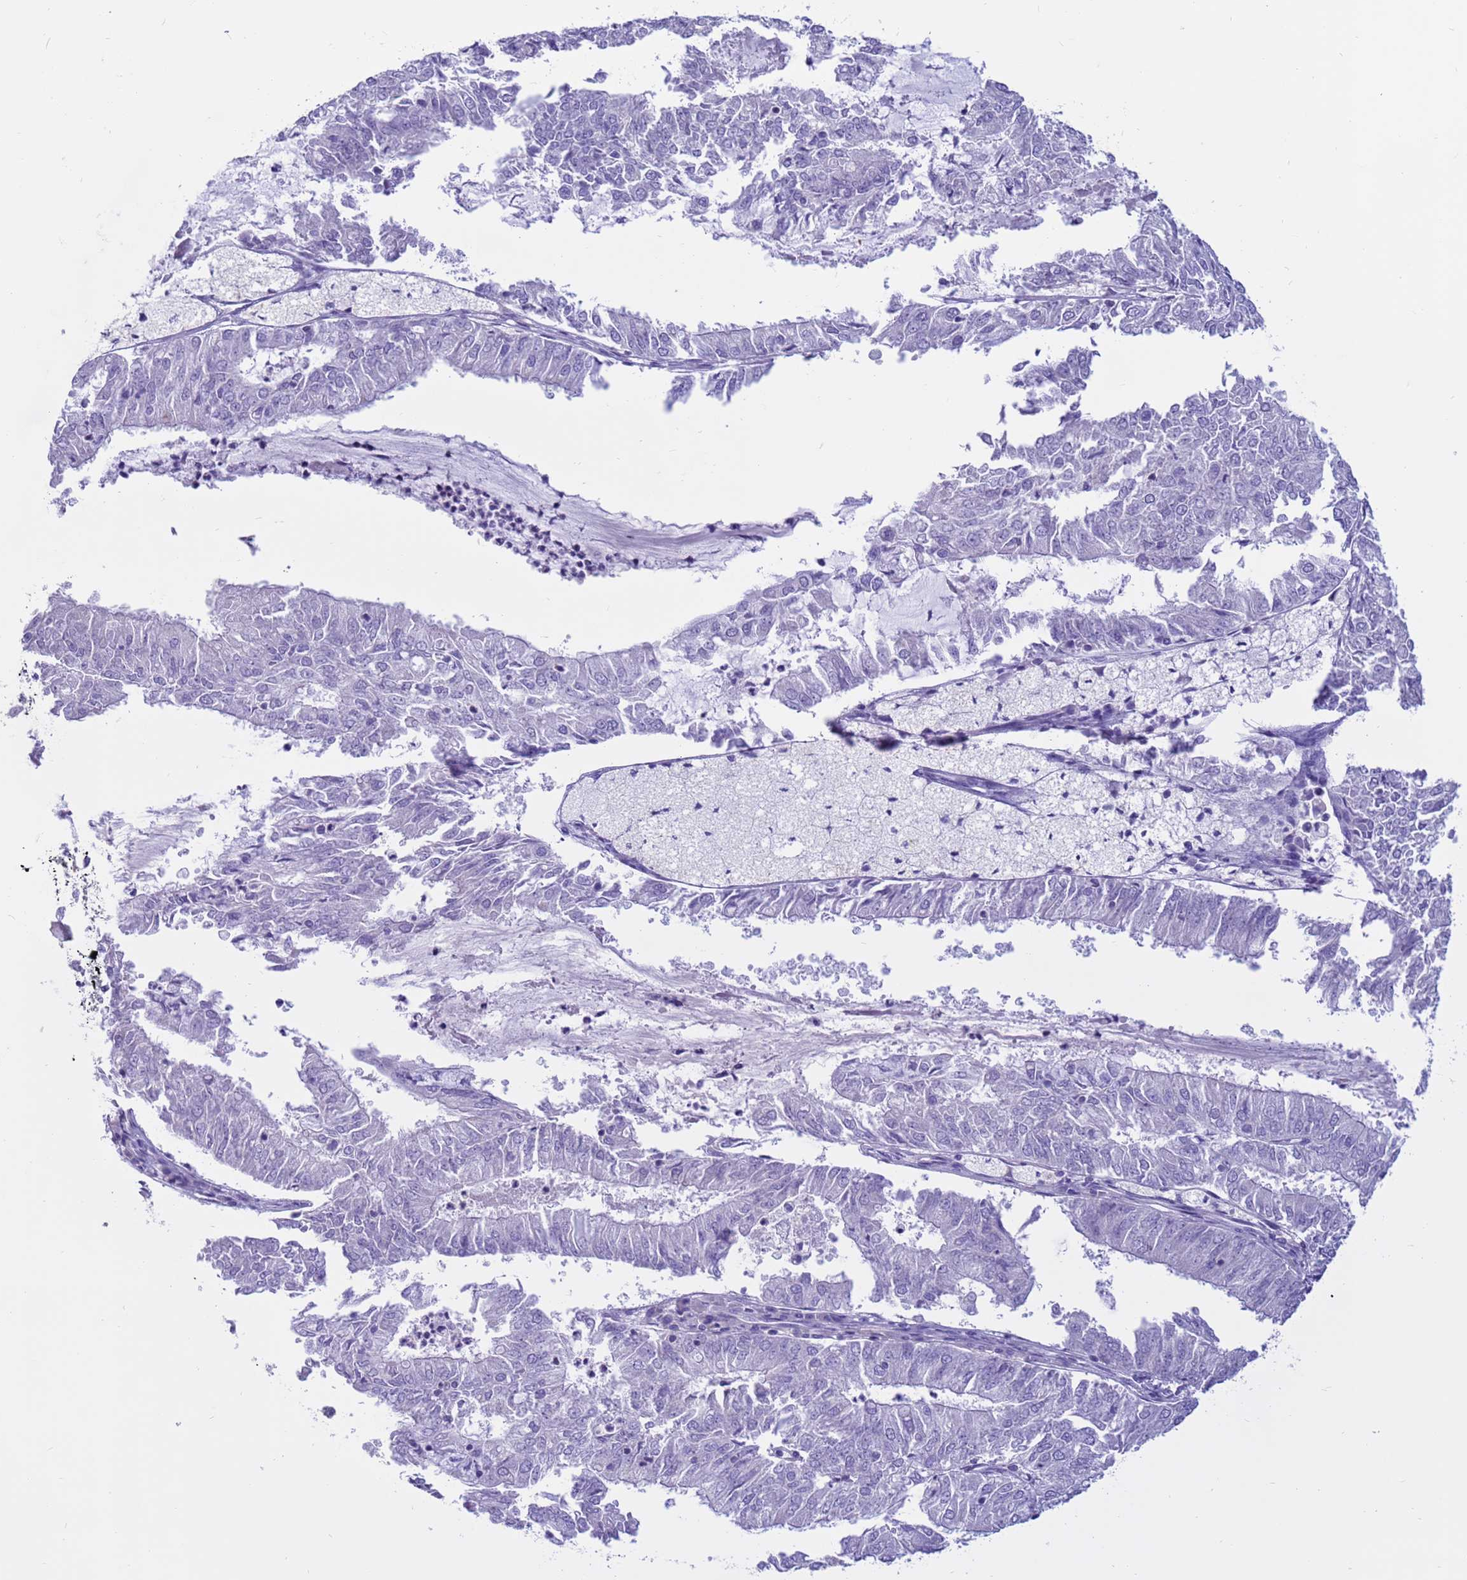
{"staining": {"intensity": "negative", "quantity": "none", "location": "none"}, "tissue": "endometrial cancer", "cell_type": "Tumor cells", "image_type": "cancer", "snomed": [{"axis": "morphology", "description": "Adenocarcinoma, NOS"}, {"axis": "topography", "description": "Endometrium"}], "caption": "Immunohistochemical staining of adenocarcinoma (endometrial) reveals no significant expression in tumor cells. (Stains: DAB (3,3'-diaminobenzidine) immunohistochemistry (IHC) with hematoxylin counter stain, Microscopy: brightfield microscopy at high magnification).", "gene": "PDE10A", "patient": {"sex": "female", "age": 57}}